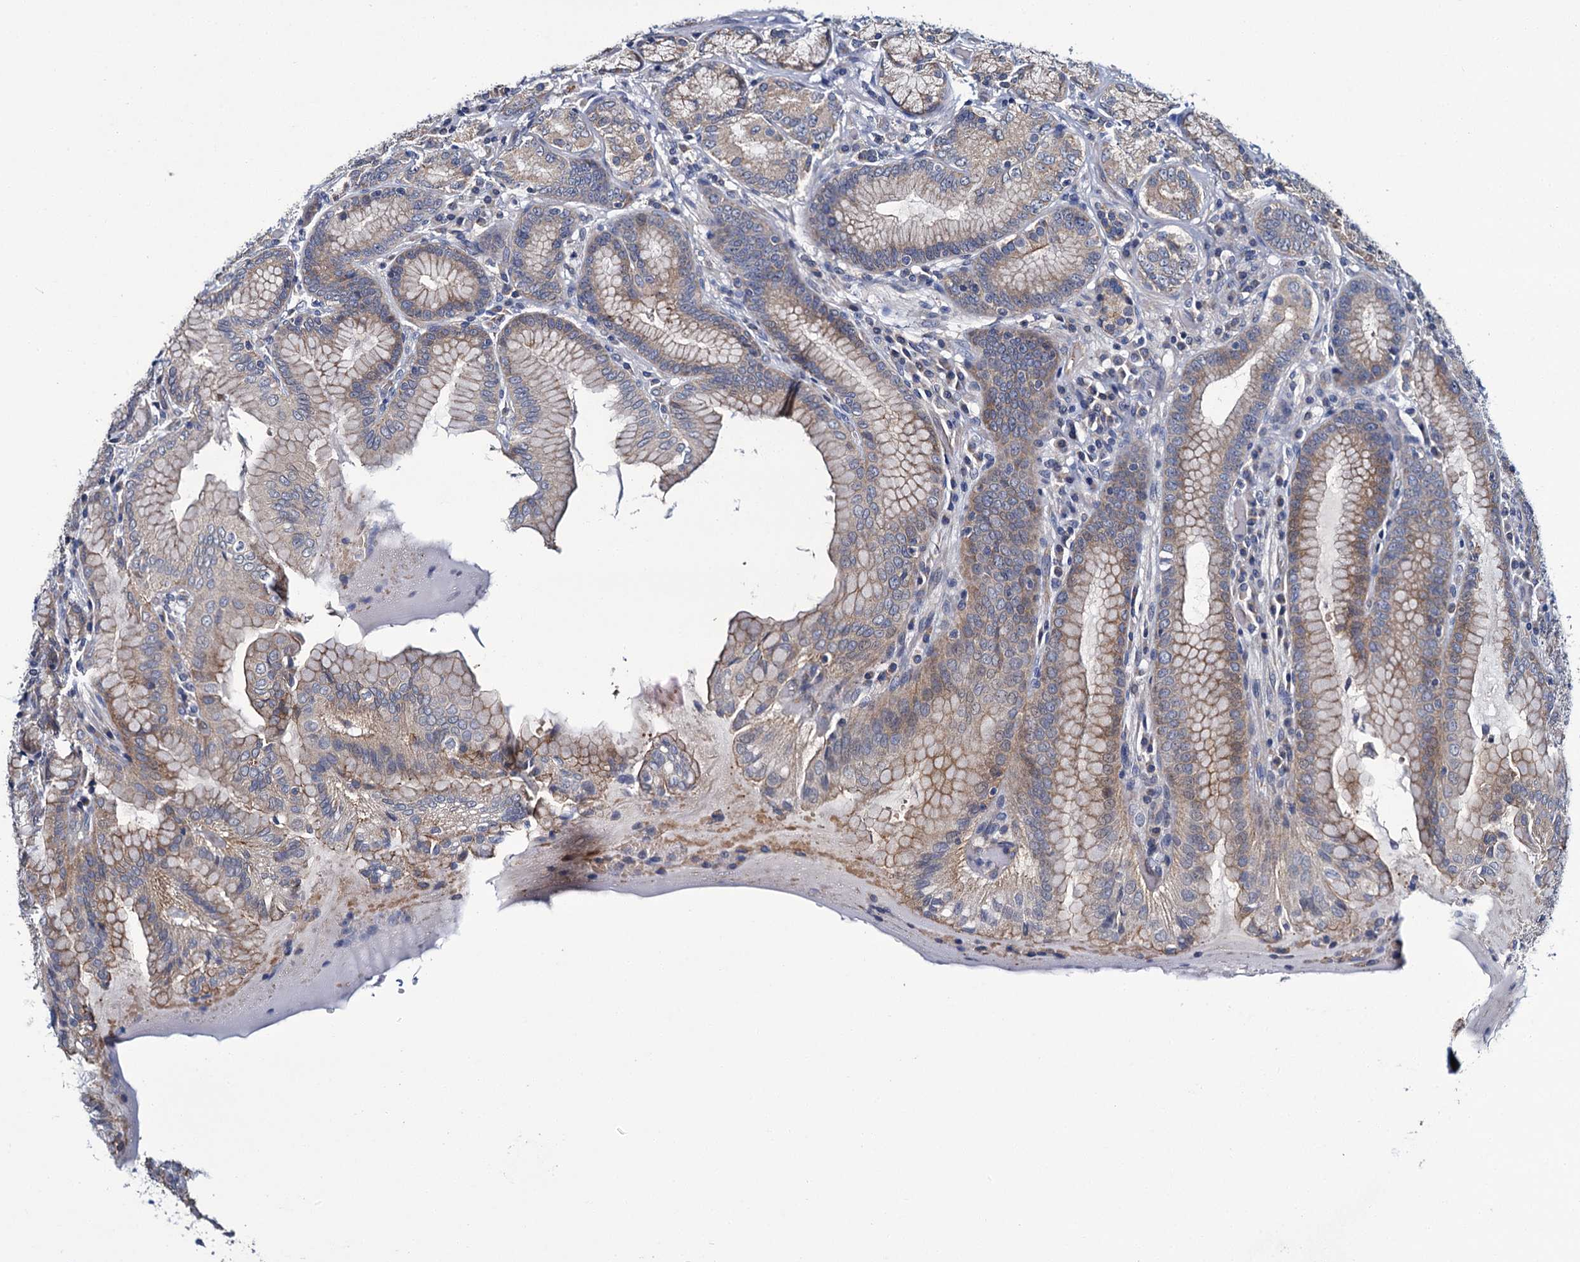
{"staining": {"intensity": "moderate", "quantity": ">75%", "location": "cytoplasmic/membranous"}, "tissue": "stomach", "cell_type": "Glandular cells", "image_type": "normal", "snomed": [{"axis": "morphology", "description": "Normal tissue, NOS"}, {"axis": "topography", "description": "Stomach, upper"}, {"axis": "topography", "description": "Stomach, lower"}], "caption": "Protein expression analysis of benign human stomach reveals moderate cytoplasmic/membranous positivity in approximately >75% of glandular cells. (DAB IHC, brown staining for protein, blue staining for nuclei).", "gene": "CEP295", "patient": {"sex": "female", "age": 76}}